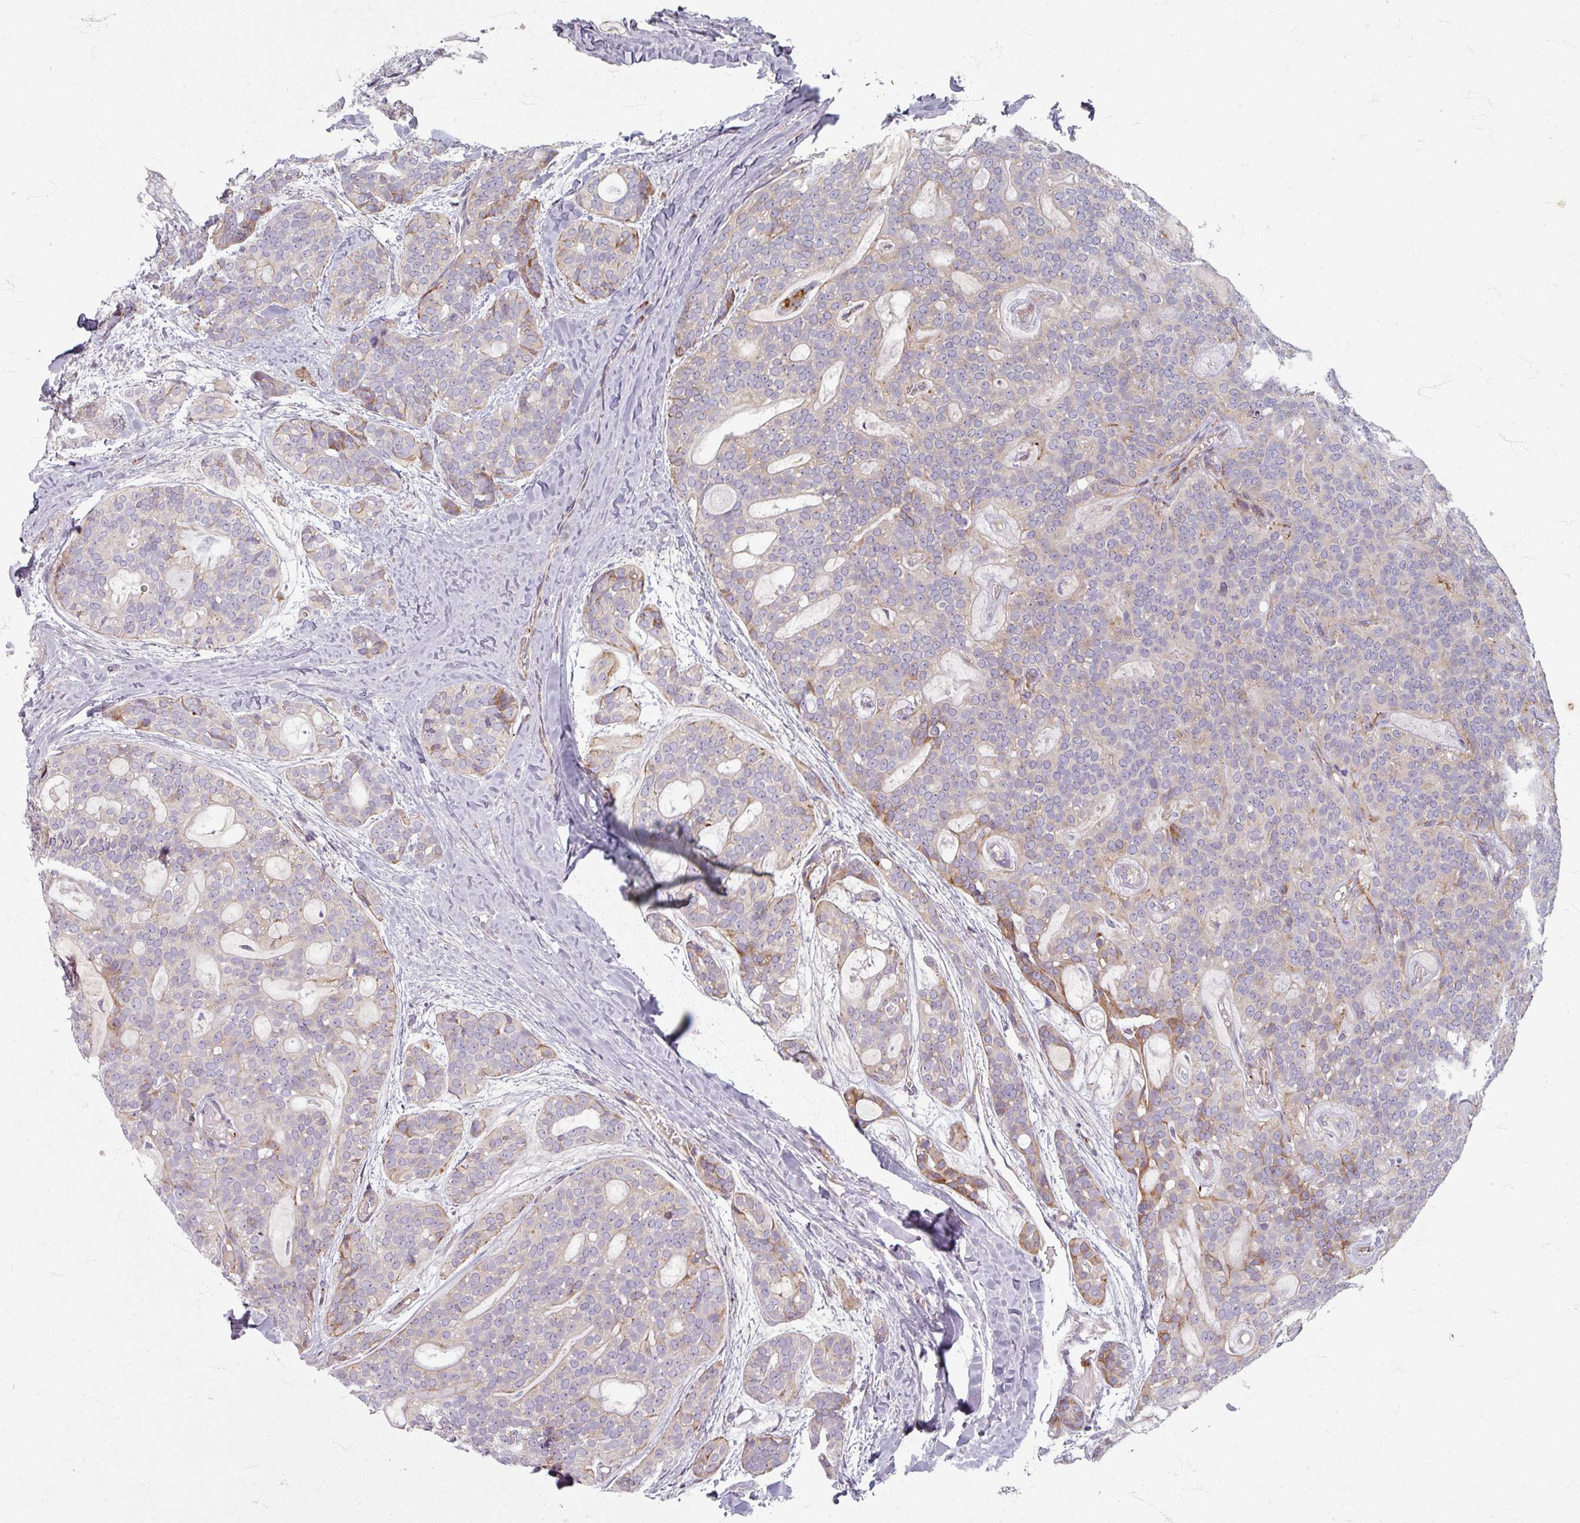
{"staining": {"intensity": "moderate", "quantity": "<25%", "location": "cytoplasmic/membranous"}, "tissue": "head and neck cancer", "cell_type": "Tumor cells", "image_type": "cancer", "snomed": [{"axis": "morphology", "description": "Adenocarcinoma, NOS"}, {"axis": "topography", "description": "Head-Neck"}], "caption": "The micrograph exhibits a brown stain indicating the presence of a protein in the cytoplasmic/membranous of tumor cells in head and neck cancer (adenocarcinoma).", "gene": "GABARAPL1", "patient": {"sex": "male", "age": 66}}